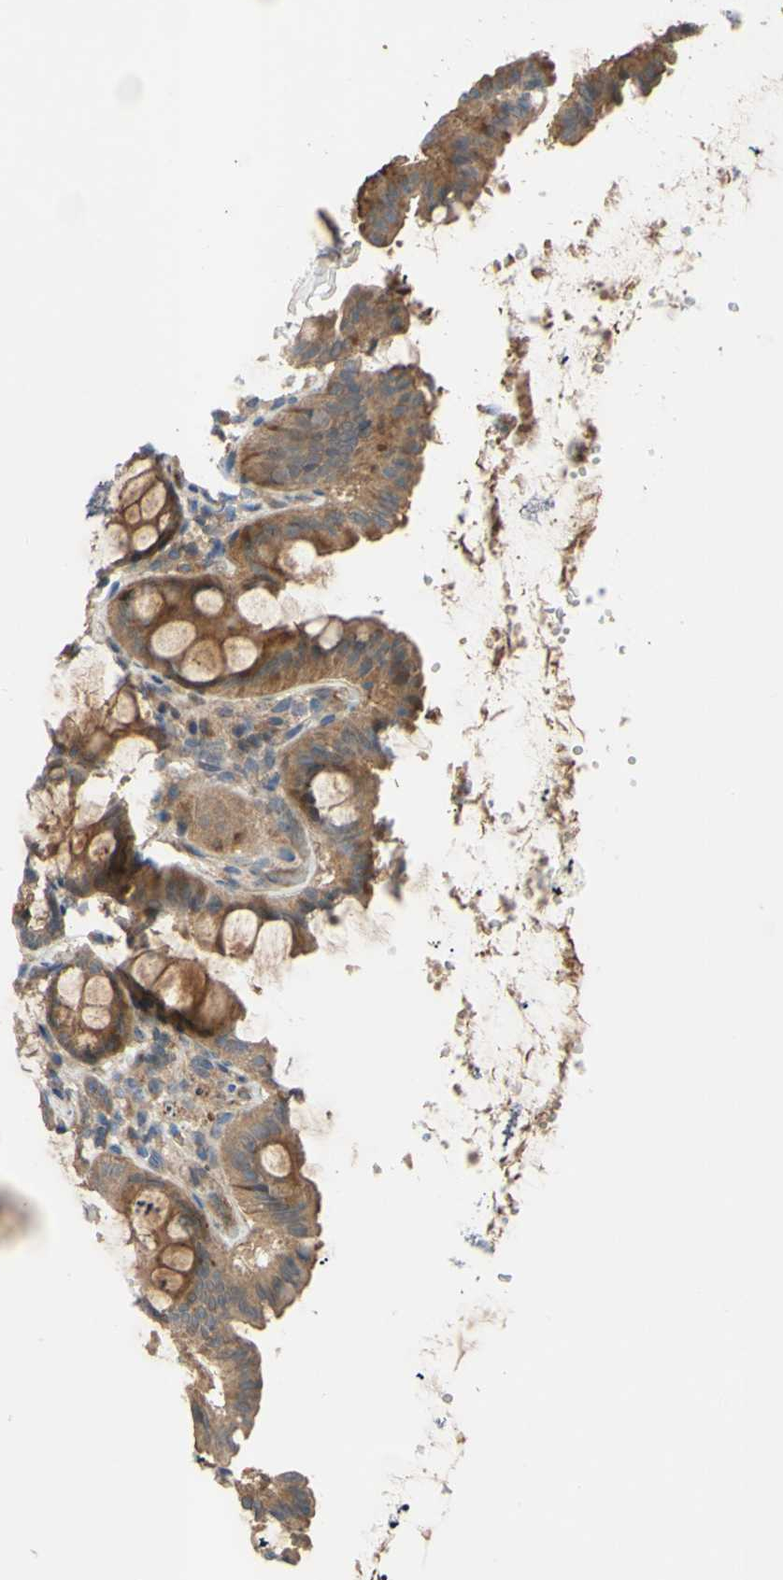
{"staining": {"intensity": "weak", "quantity": ">75%", "location": "cytoplasmic/membranous"}, "tissue": "colon", "cell_type": "Endothelial cells", "image_type": "normal", "snomed": [{"axis": "morphology", "description": "Normal tissue, NOS"}, {"axis": "topography", "description": "Colon"}], "caption": "Weak cytoplasmic/membranous expression for a protein is identified in about >75% of endothelial cells of benign colon using IHC.", "gene": "SHROOM4", "patient": {"sex": "female", "age": 61}}